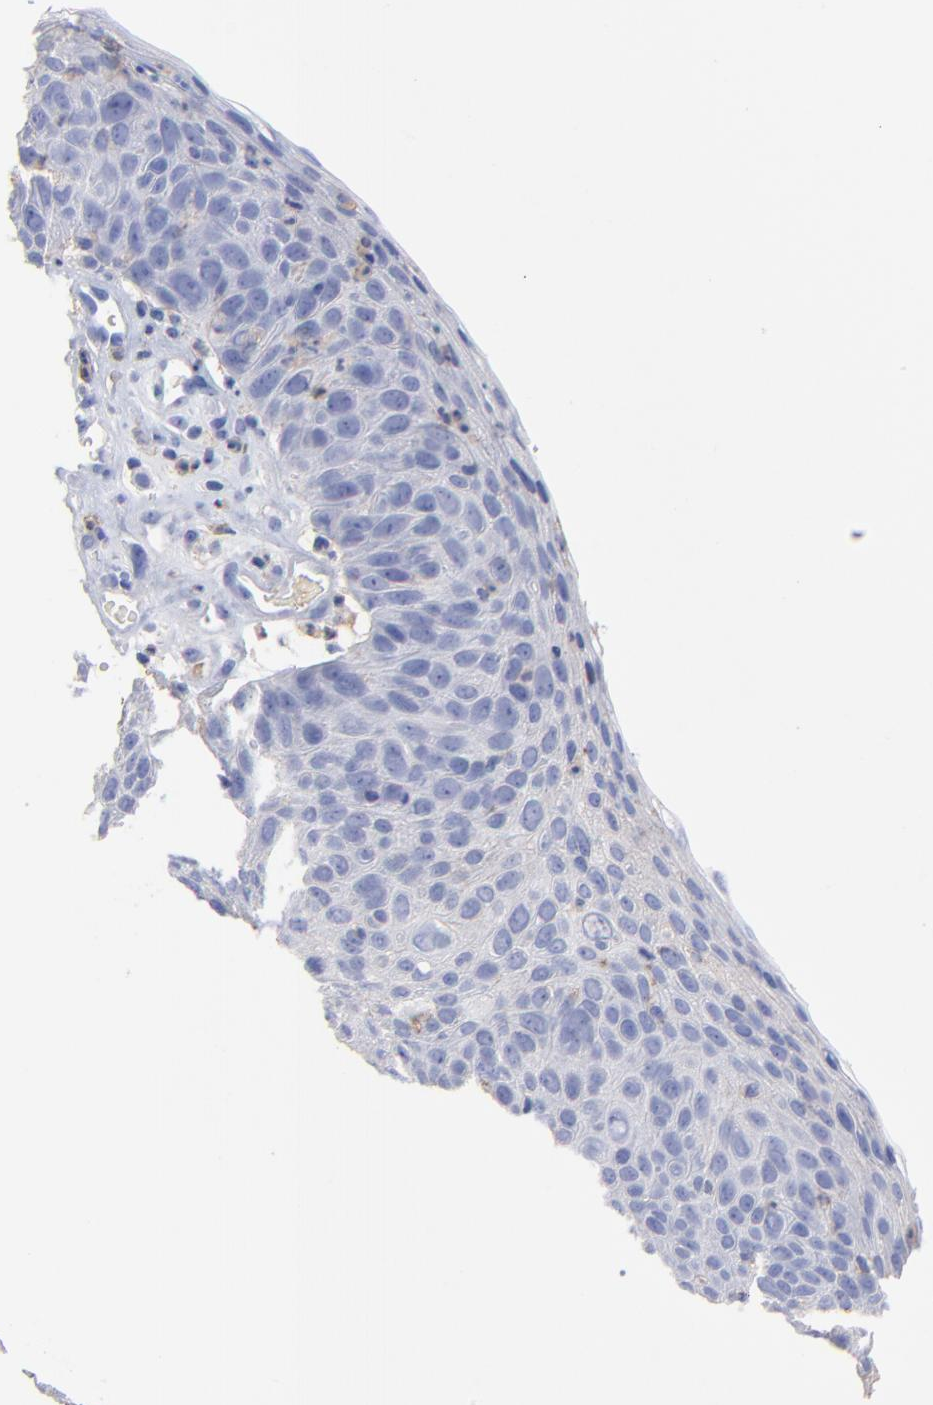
{"staining": {"intensity": "weak", "quantity": "<25%", "location": "cytoplasmic/membranous"}, "tissue": "skin cancer", "cell_type": "Tumor cells", "image_type": "cancer", "snomed": [{"axis": "morphology", "description": "Squamous cell carcinoma, NOS"}, {"axis": "topography", "description": "Skin"}], "caption": "Skin cancer stained for a protein using IHC reveals no positivity tumor cells.", "gene": "ASL", "patient": {"sex": "male", "age": 87}}